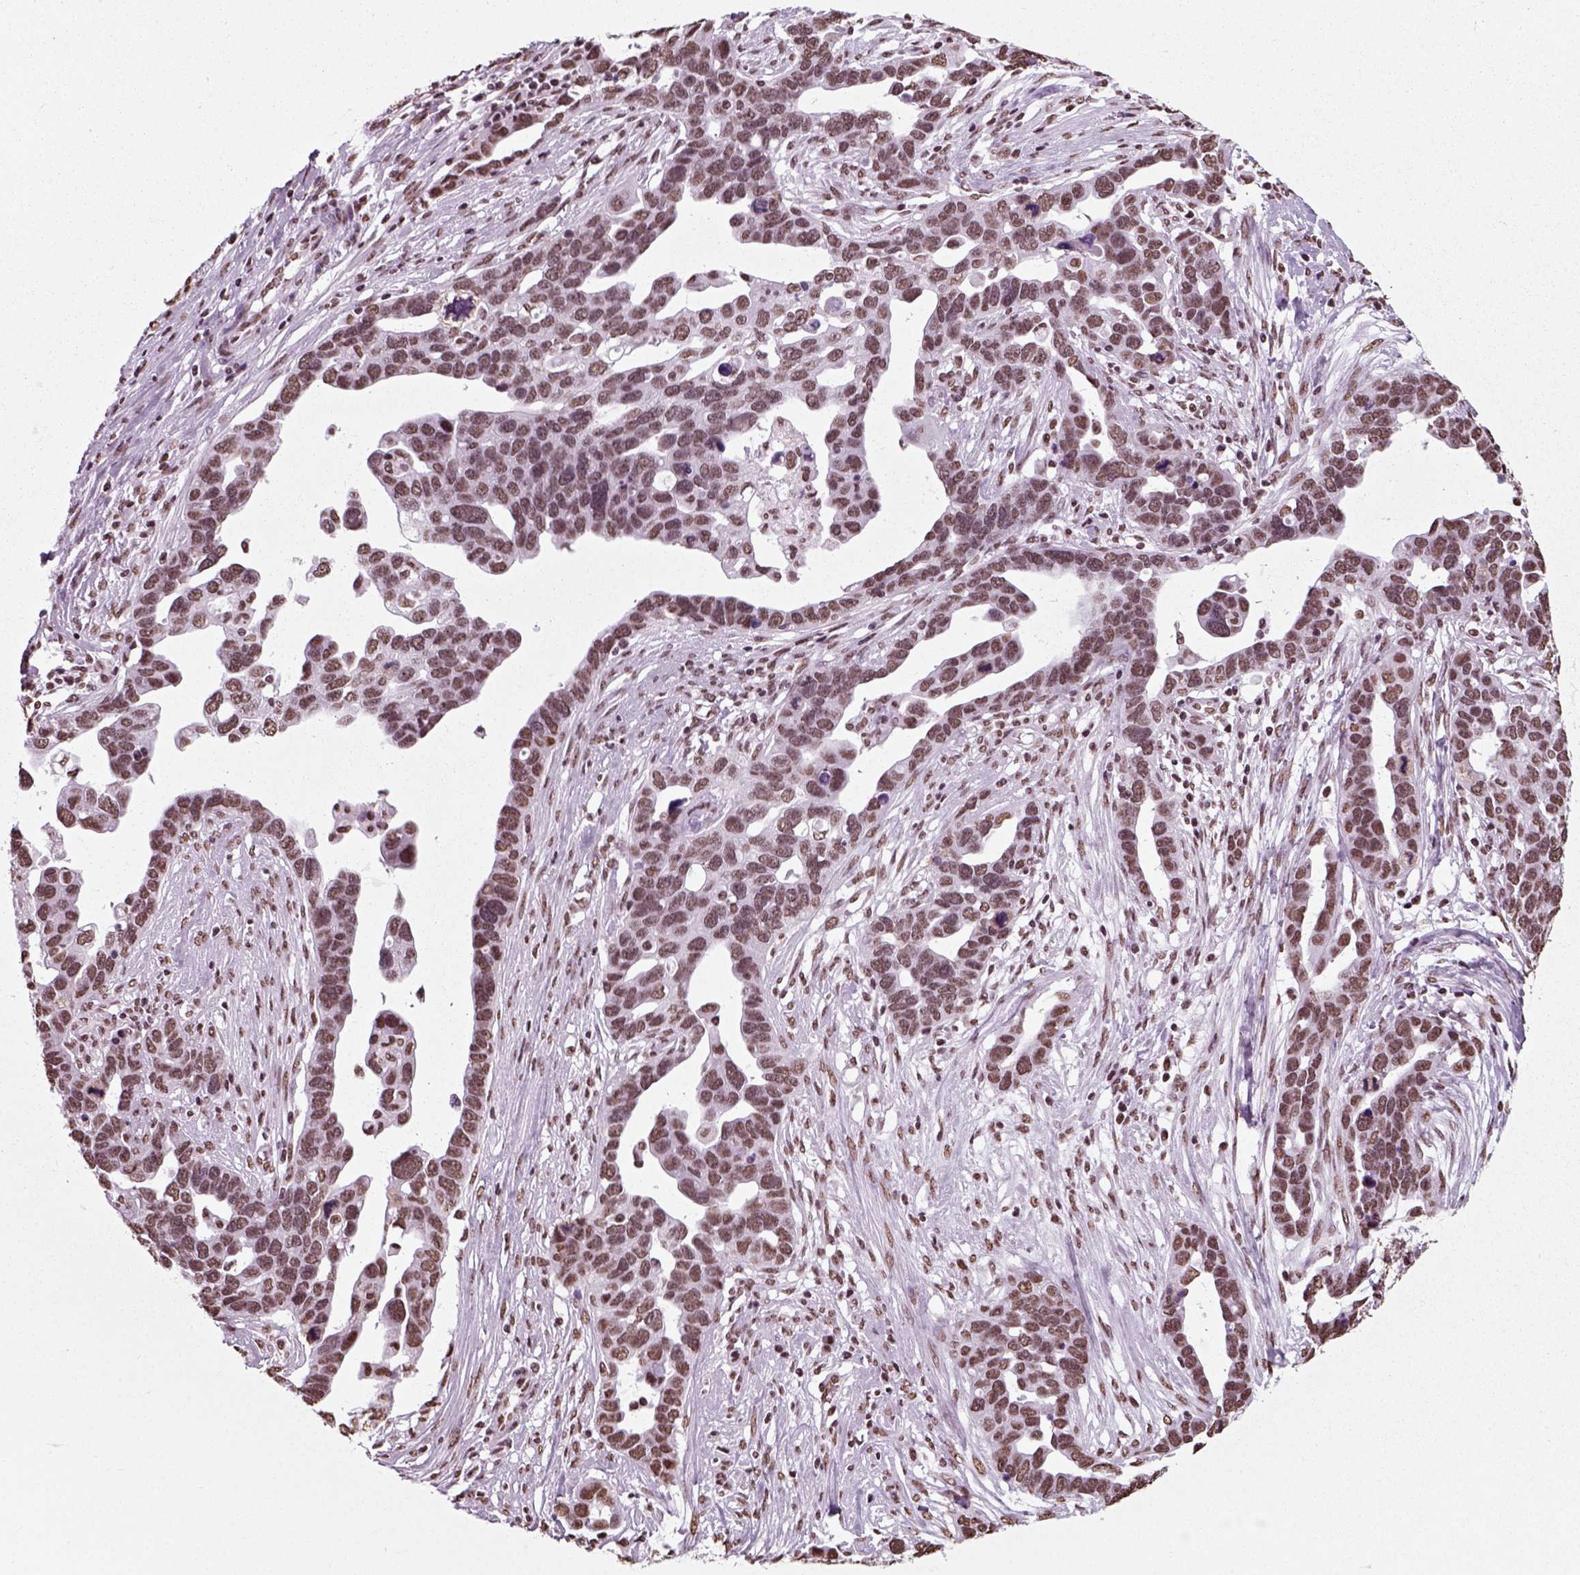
{"staining": {"intensity": "moderate", "quantity": "25%-75%", "location": "nuclear"}, "tissue": "ovarian cancer", "cell_type": "Tumor cells", "image_type": "cancer", "snomed": [{"axis": "morphology", "description": "Cystadenocarcinoma, serous, NOS"}, {"axis": "topography", "description": "Ovary"}], "caption": "Immunohistochemical staining of ovarian serous cystadenocarcinoma reveals moderate nuclear protein positivity in approximately 25%-75% of tumor cells.", "gene": "POLR1H", "patient": {"sex": "female", "age": 54}}